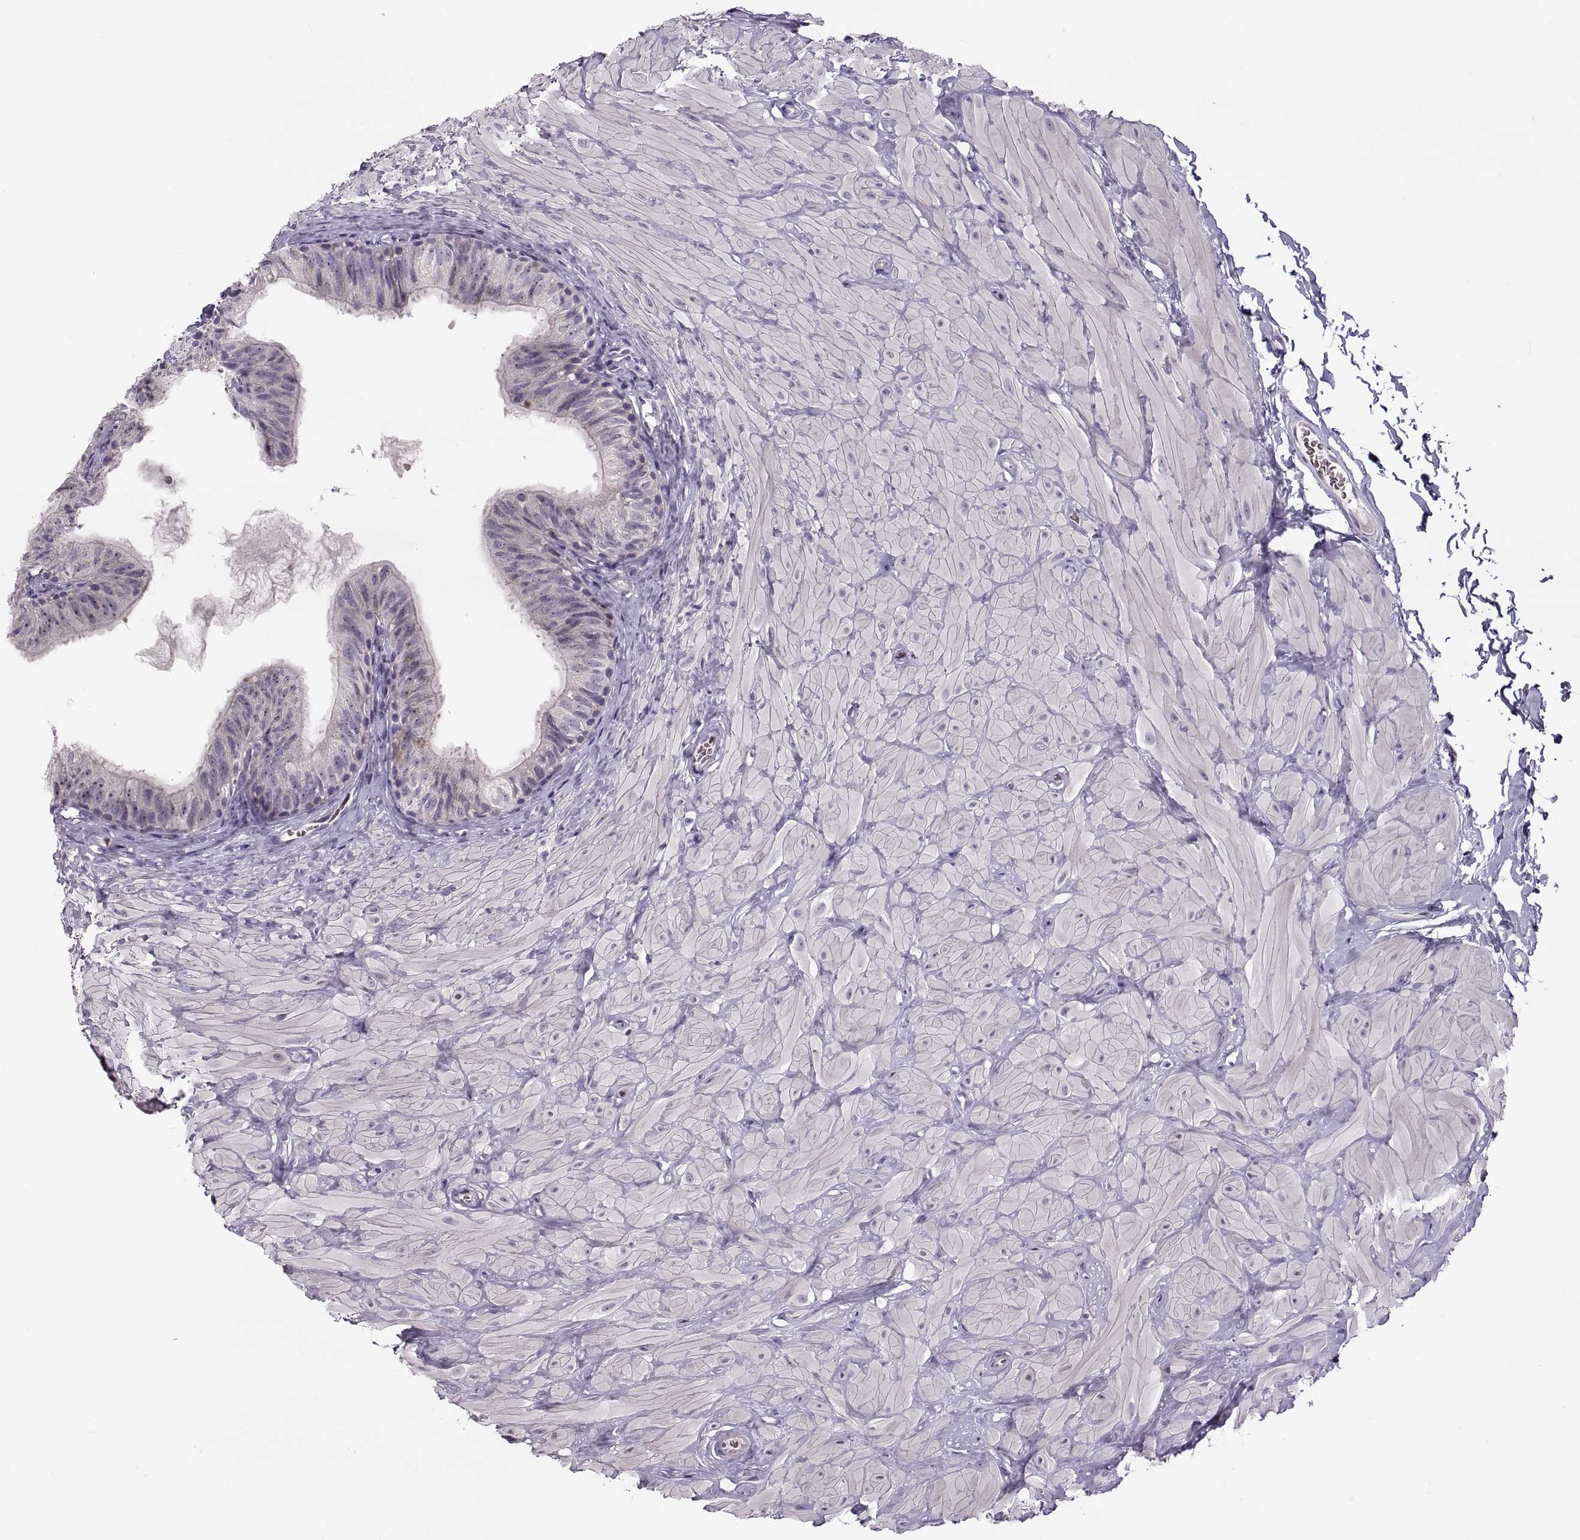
{"staining": {"intensity": "weak", "quantity": "25%-75%", "location": "nuclear"}, "tissue": "epididymis", "cell_type": "Glandular cells", "image_type": "normal", "snomed": [{"axis": "morphology", "description": "Normal tissue, NOS"}, {"axis": "topography", "description": "Epididymis"}, {"axis": "topography", "description": "Vas deferens"}], "caption": "A micrograph of epididymis stained for a protein displays weak nuclear brown staining in glandular cells. The staining was performed using DAB, with brown indicating positive protein expression. Nuclei are stained blue with hematoxylin.", "gene": "VSX2", "patient": {"sex": "male", "age": 23}}